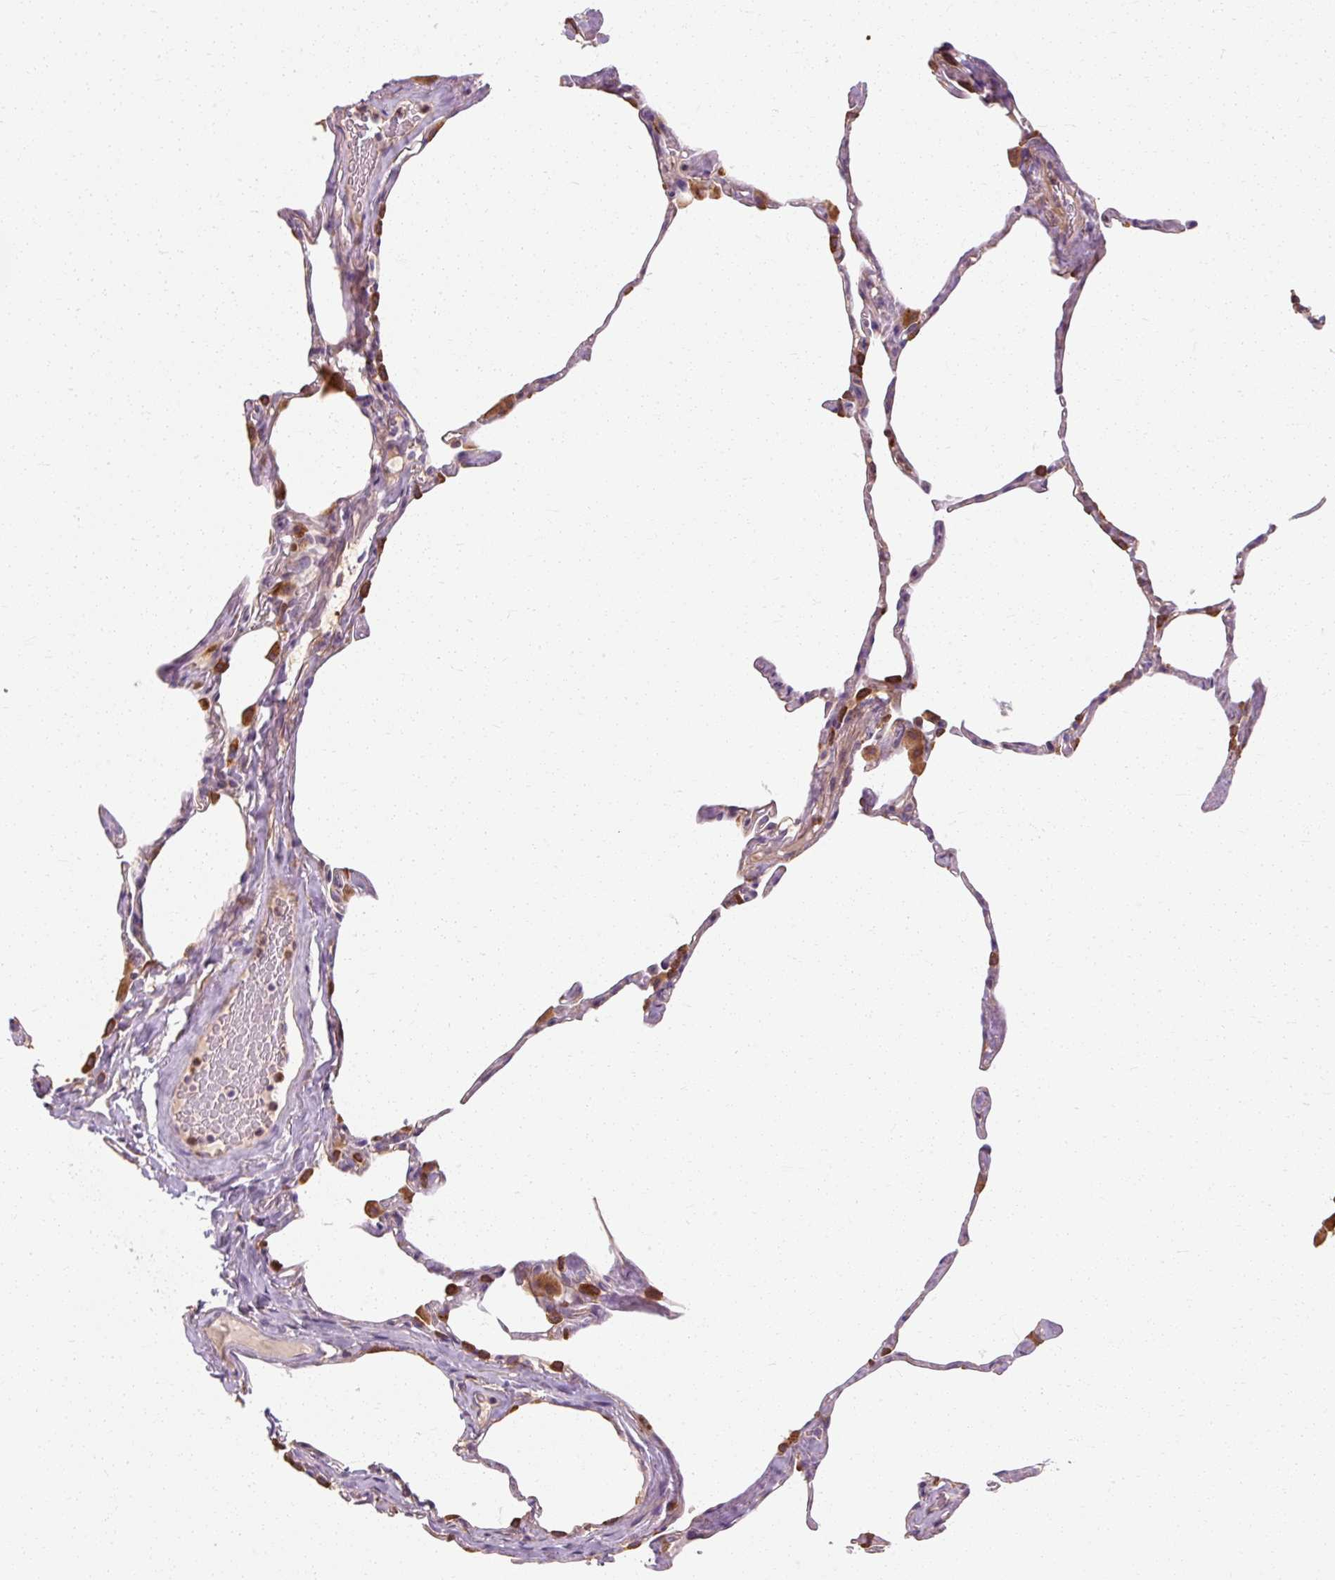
{"staining": {"intensity": "strong", "quantity": "<25%", "location": "cytoplasmic/membranous"}, "tissue": "lung", "cell_type": "Alveolar cells", "image_type": "normal", "snomed": [{"axis": "morphology", "description": "Normal tissue, NOS"}, {"axis": "topography", "description": "Lung"}], "caption": "The immunohistochemical stain shows strong cytoplasmic/membranous expression in alveolar cells of normal lung. The protein of interest is shown in brown color, while the nuclei are stained blue.", "gene": "TBC1D4", "patient": {"sex": "male", "age": 65}}